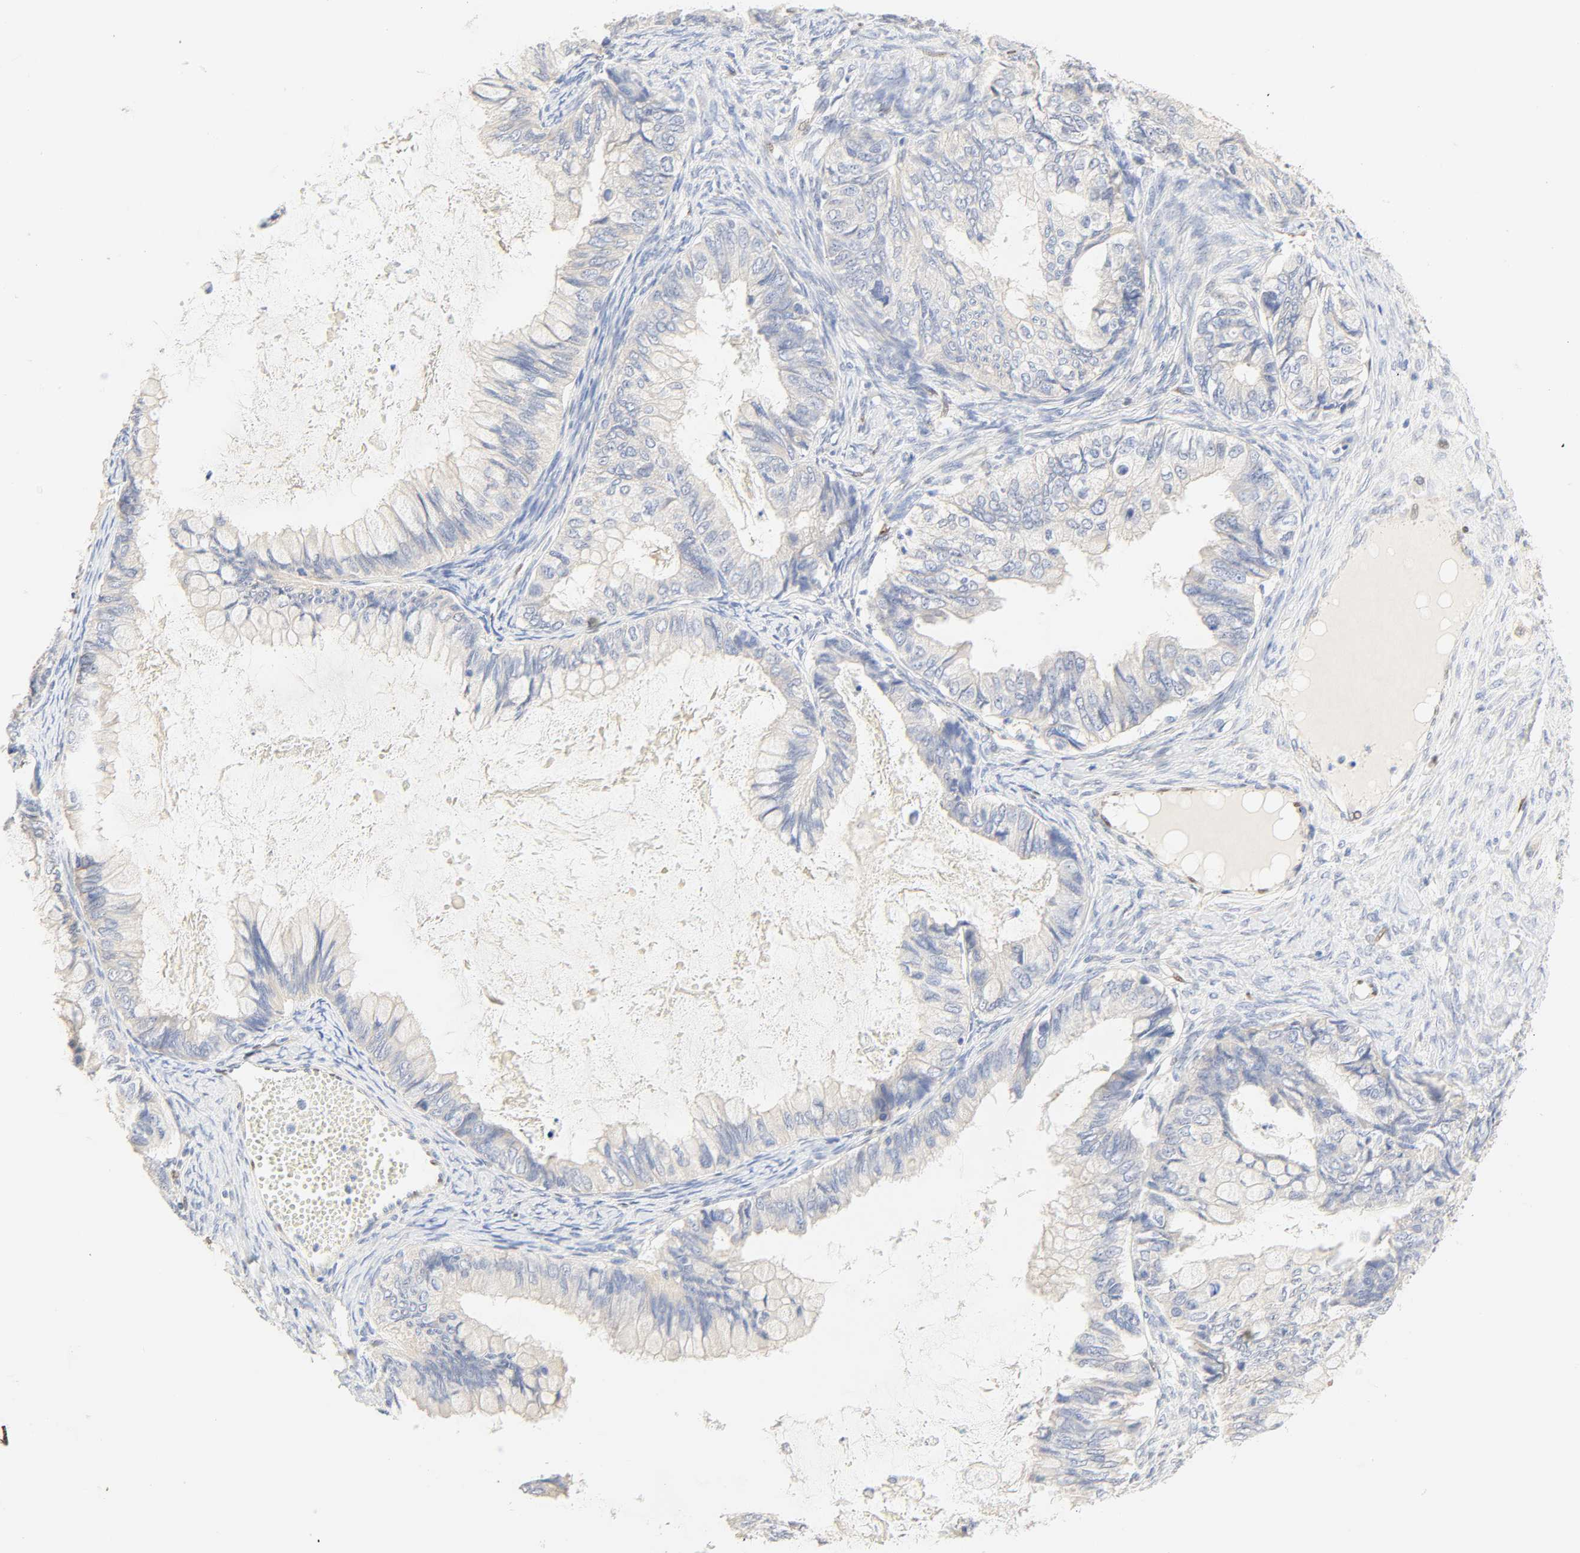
{"staining": {"intensity": "negative", "quantity": "none", "location": "none"}, "tissue": "ovarian cancer", "cell_type": "Tumor cells", "image_type": "cancer", "snomed": [{"axis": "morphology", "description": "Cystadenocarcinoma, mucinous, NOS"}, {"axis": "topography", "description": "Ovary"}], "caption": "Immunohistochemical staining of human ovarian cancer exhibits no significant positivity in tumor cells.", "gene": "BORCS8-MEF2B", "patient": {"sex": "female", "age": 80}}